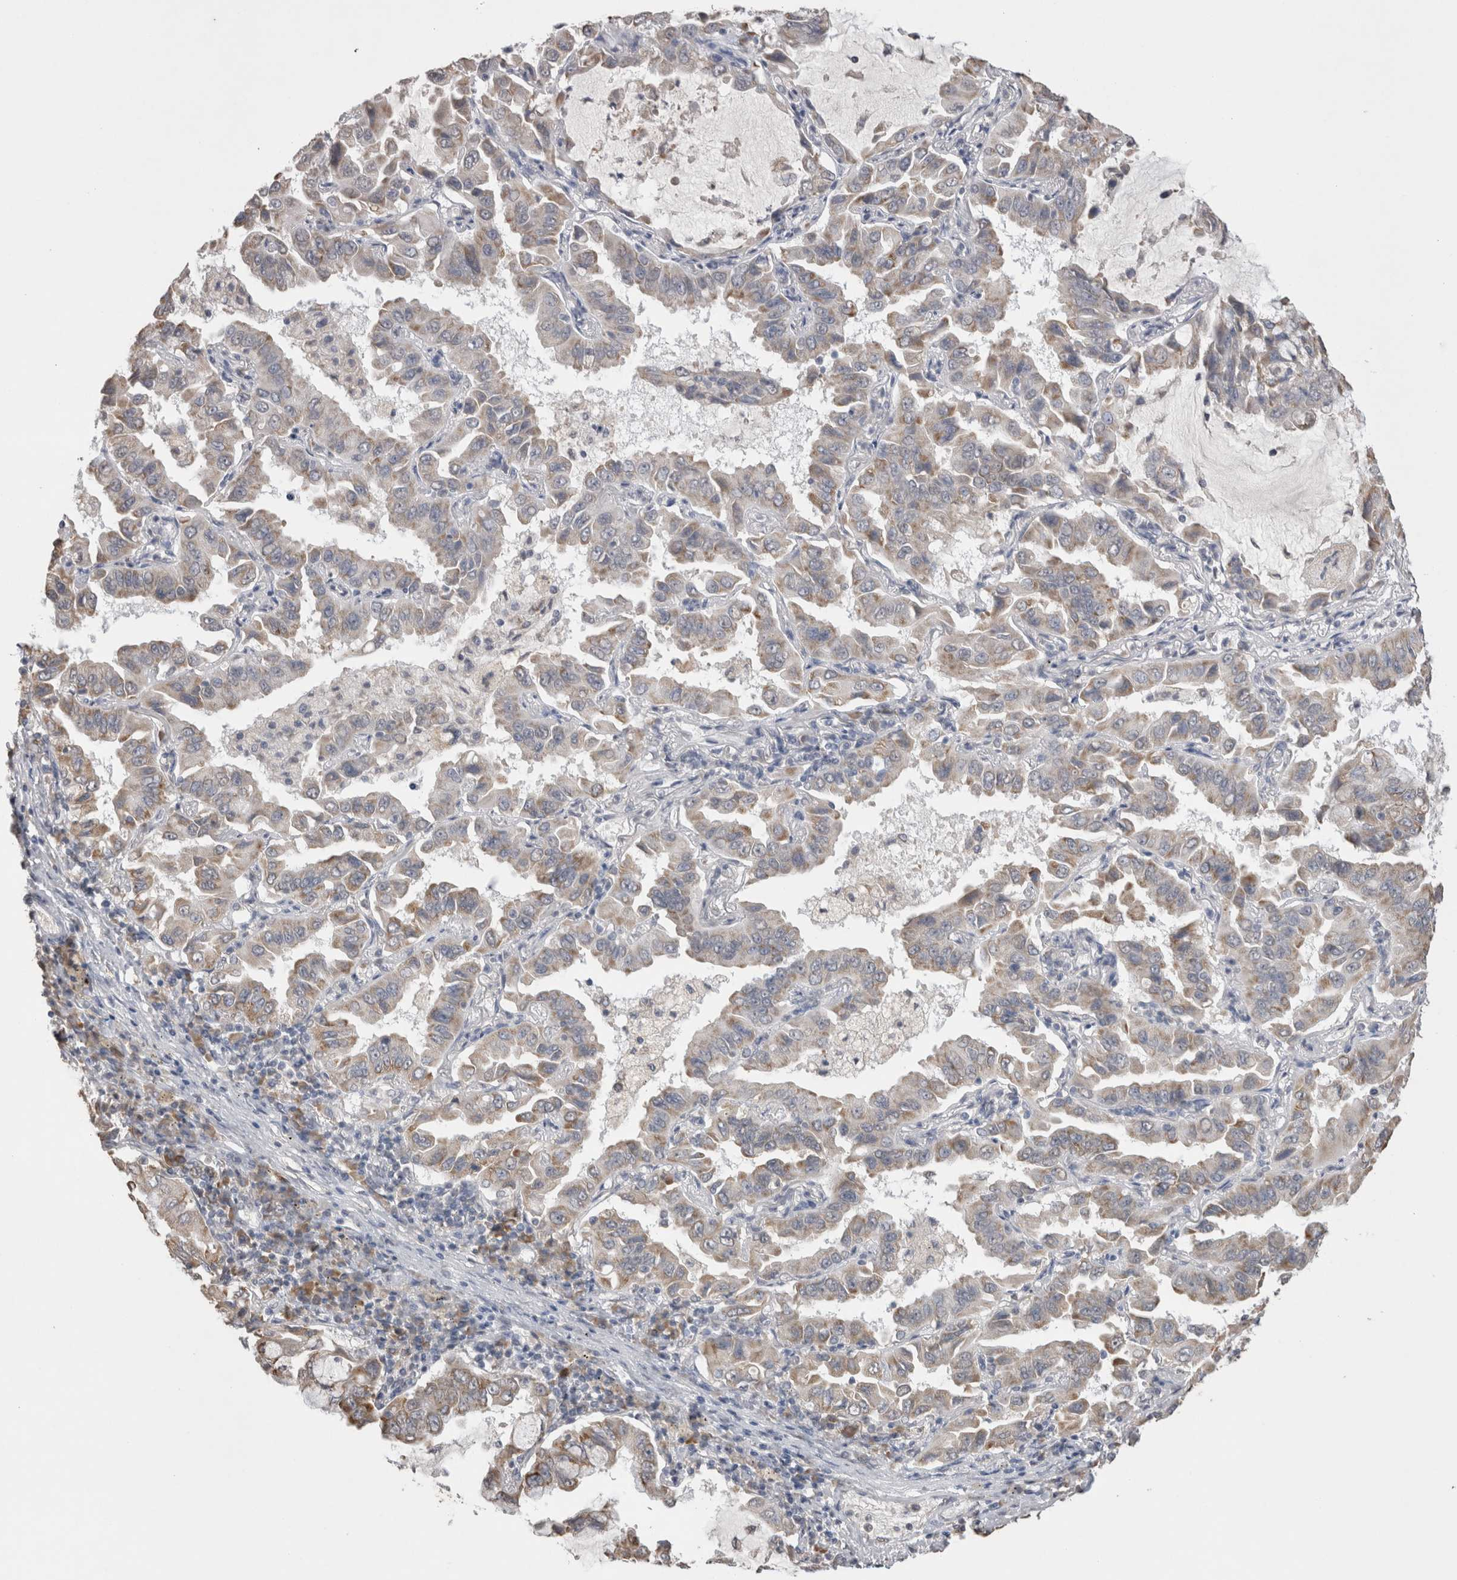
{"staining": {"intensity": "weak", "quantity": "<25%", "location": "cytoplasmic/membranous"}, "tissue": "lung cancer", "cell_type": "Tumor cells", "image_type": "cancer", "snomed": [{"axis": "morphology", "description": "Adenocarcinoma, NOS"}, {"axis": "topography", "description": "Lung"}], "caption": "High power microscopy histopathology image of an IHC photomicrograph of lung cancer, revealing no significant positivity in tumor cells.", "gene": "NOMO1", "patient": {"sex": "male", "age": 64}}